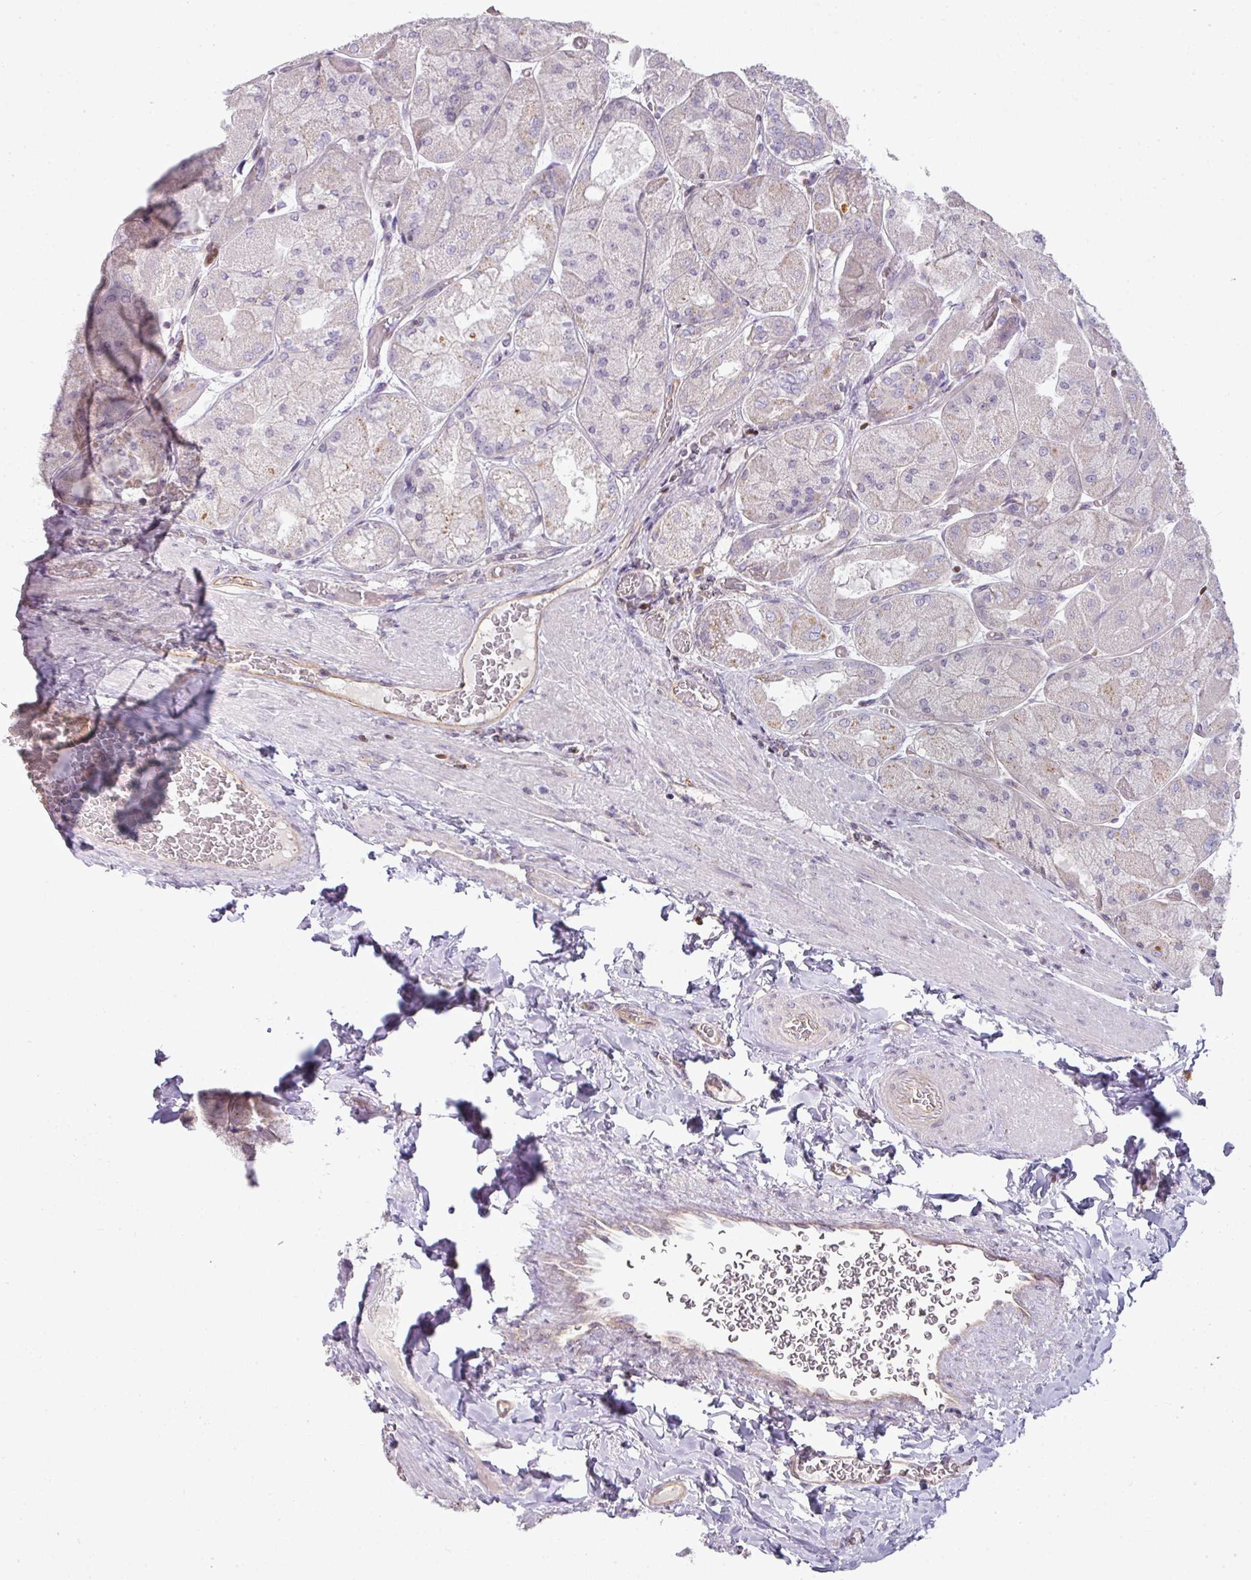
{"staining": {"intensity": "moderate", "quantity": "<25%", "location": "cytoplasmic/membranous"}, "tissue": "stomach", "cell_type": "Glandular cells", "image_type": "normal", "snomed": [{"axis": "morphology", "description": "Normal tissue, NOS"}, {"axis": "topography", "description": "Stomach"}], "caption": "Protein staining of unremarkable stomach demonstrates moderate cytoplasmic/membranous positivity in about <25% of glandular cells.", "gene": "STAT5A", "patient": {"sex": "female", "age": 61}}